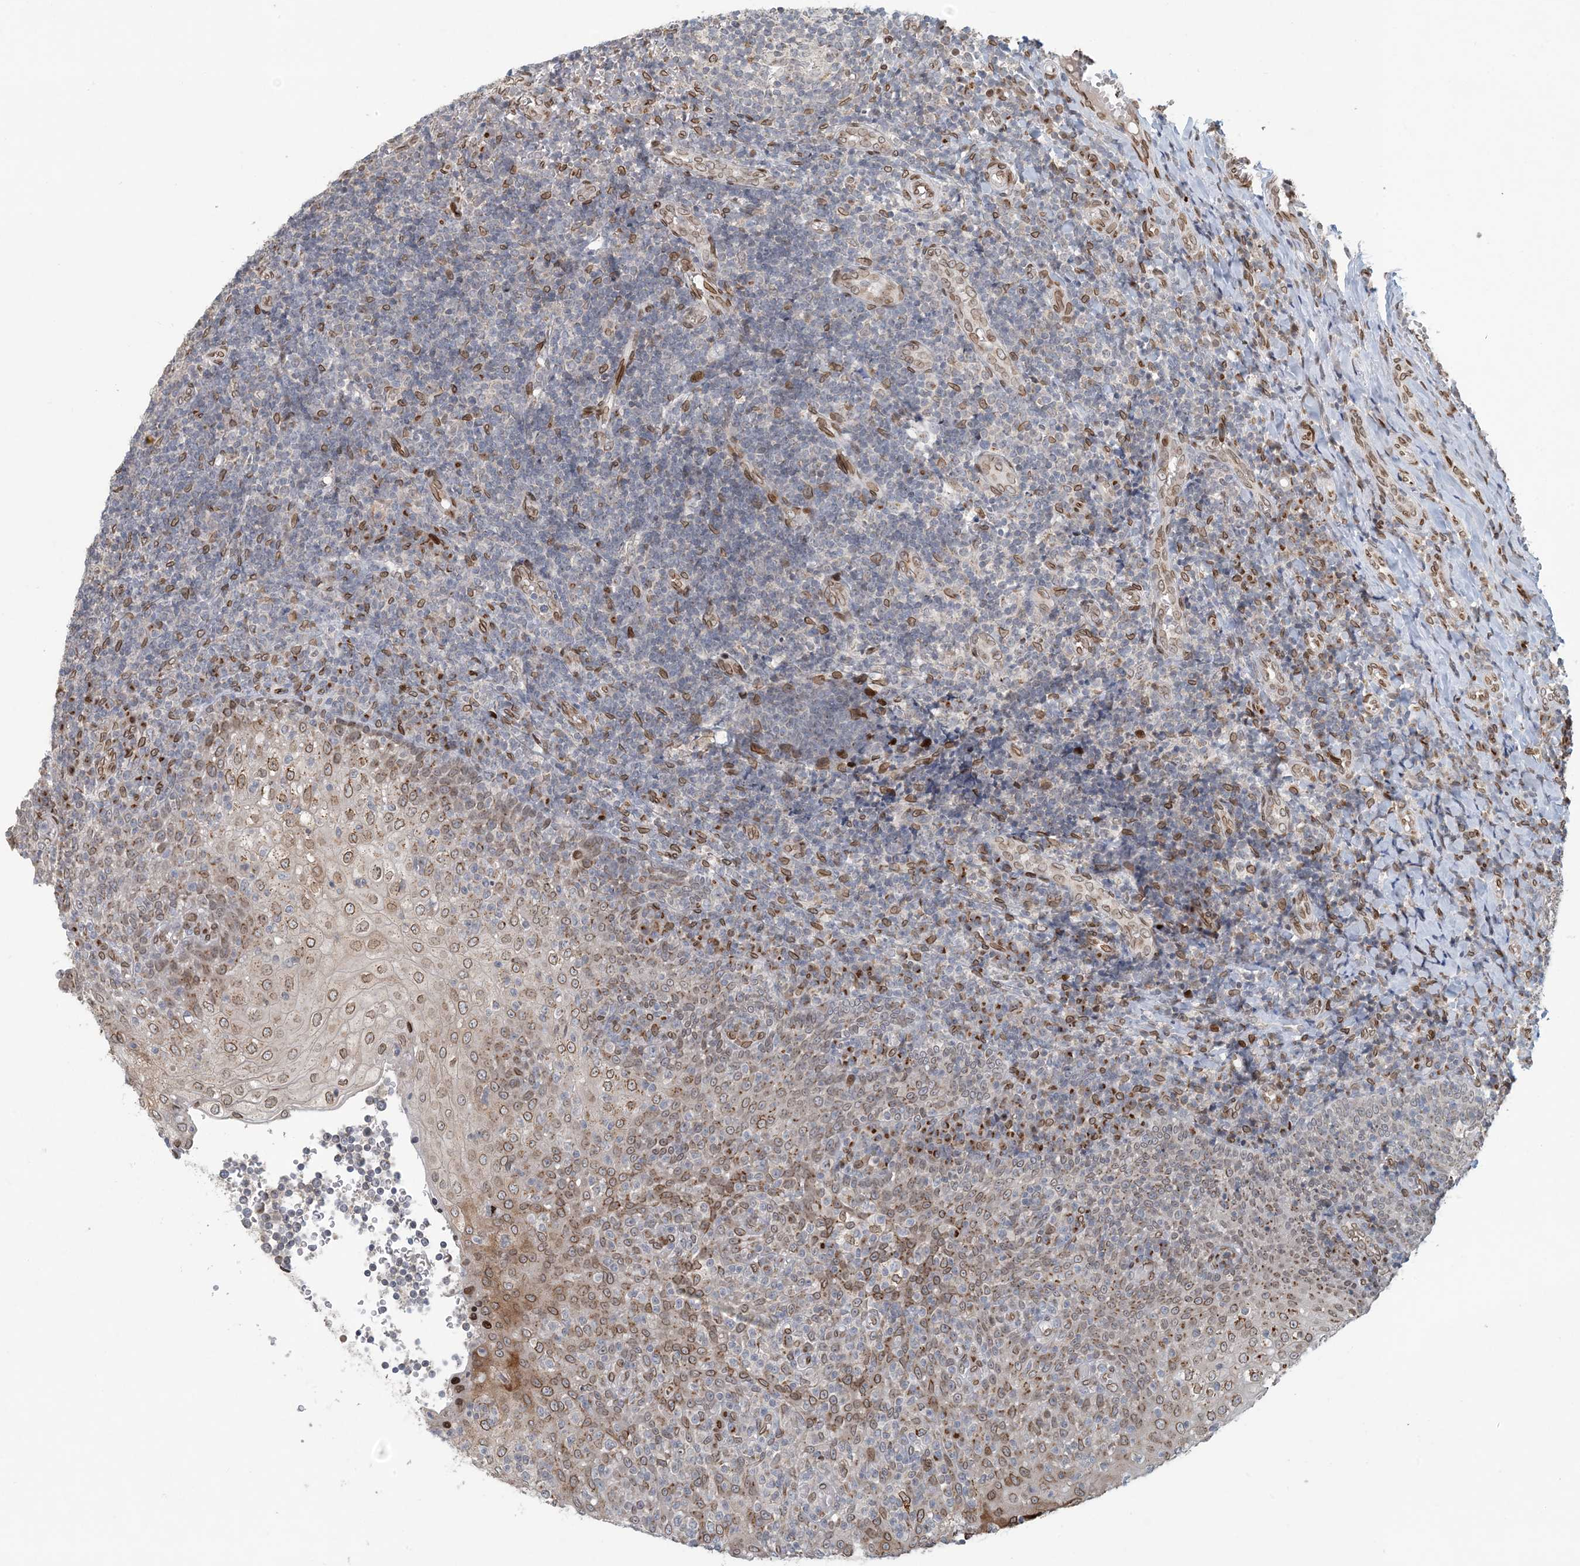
{"staining": {"intensity": "moderate", "quantity": "25%-75%", "location": "cytoplasmic/membranous,nuclear"}, "tissue": "tonsil", "cell_type": "Germinal center cells", "image_type": "normal", "snomed": [{"axis": "morphology", "description": "Normal tissue, NOS"}, {"axis": "topography", "description": "Tonsil"}], "caption": "High-power microscopy captured an IHC photomicrograph of benign tonsil, revealing moderate cytoplasmic/membranous,nuclear positivity in about 25%-75% of germinal center cells. Nuclei are stained in blue.", "gene": "SLC35A2", "patient": {"sex": "female", "age": 19}}